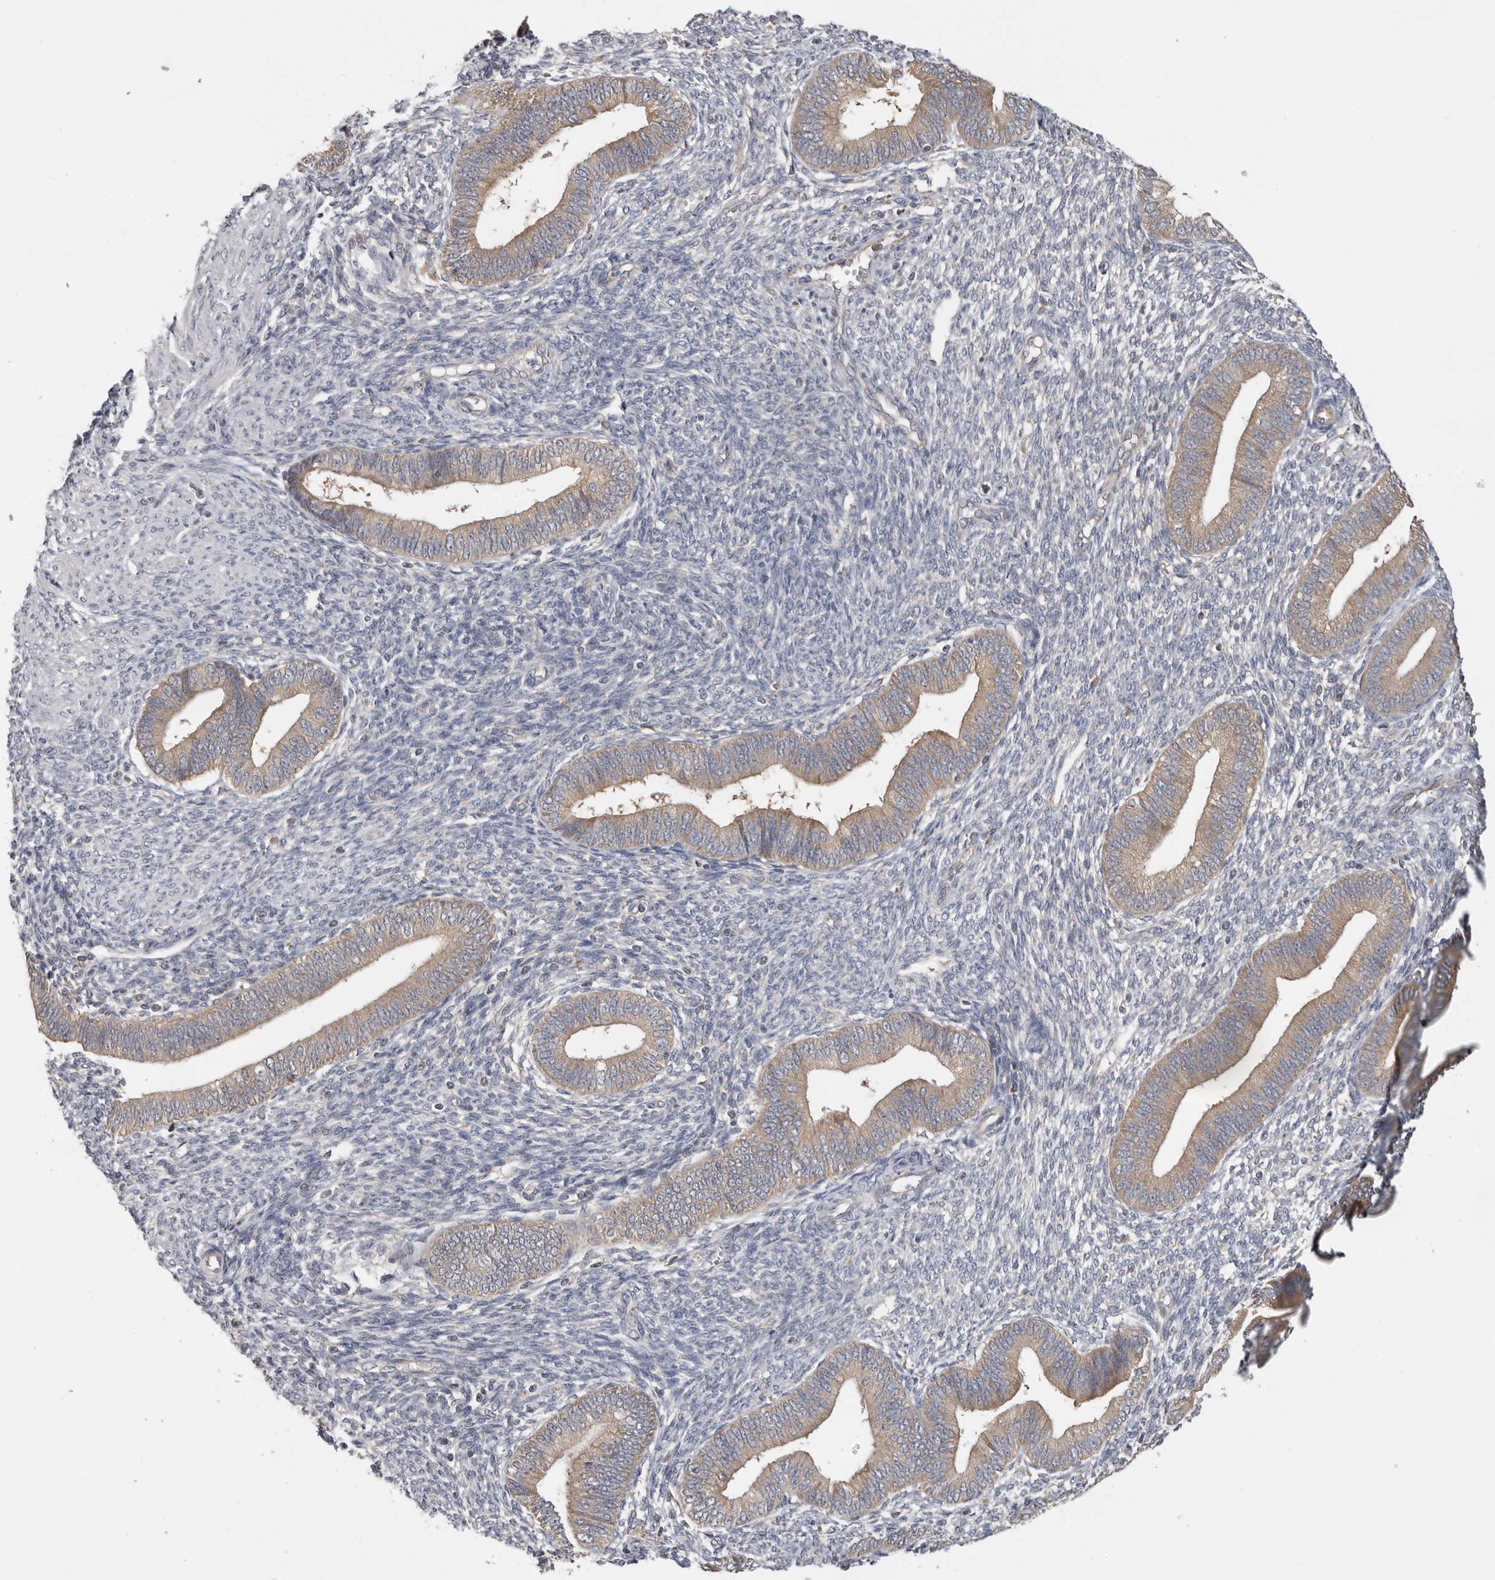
{"staining": {"intensity": "weak", "quantity": "<25%", "location": "cytoplasmic/membranous"}, "tissue": "endometrium", "cell_type": "Cells in endometrial stroma", "image_type": "normal", "snomed": [{"axis": "morphology", "description": "Normal tissue, NOS"}, {"axis": "topography", "description": "Endometrium"}], "caption": "Cells in endometrial stroma show no significant protein positivity in unremarkable endometrium. (DAB (3,3'-diaminobenzidine) immunohistochemistry (IHC), high magnification).", "gene": "PPP1R42", "patient": {"sex": "female", "age": 46}}